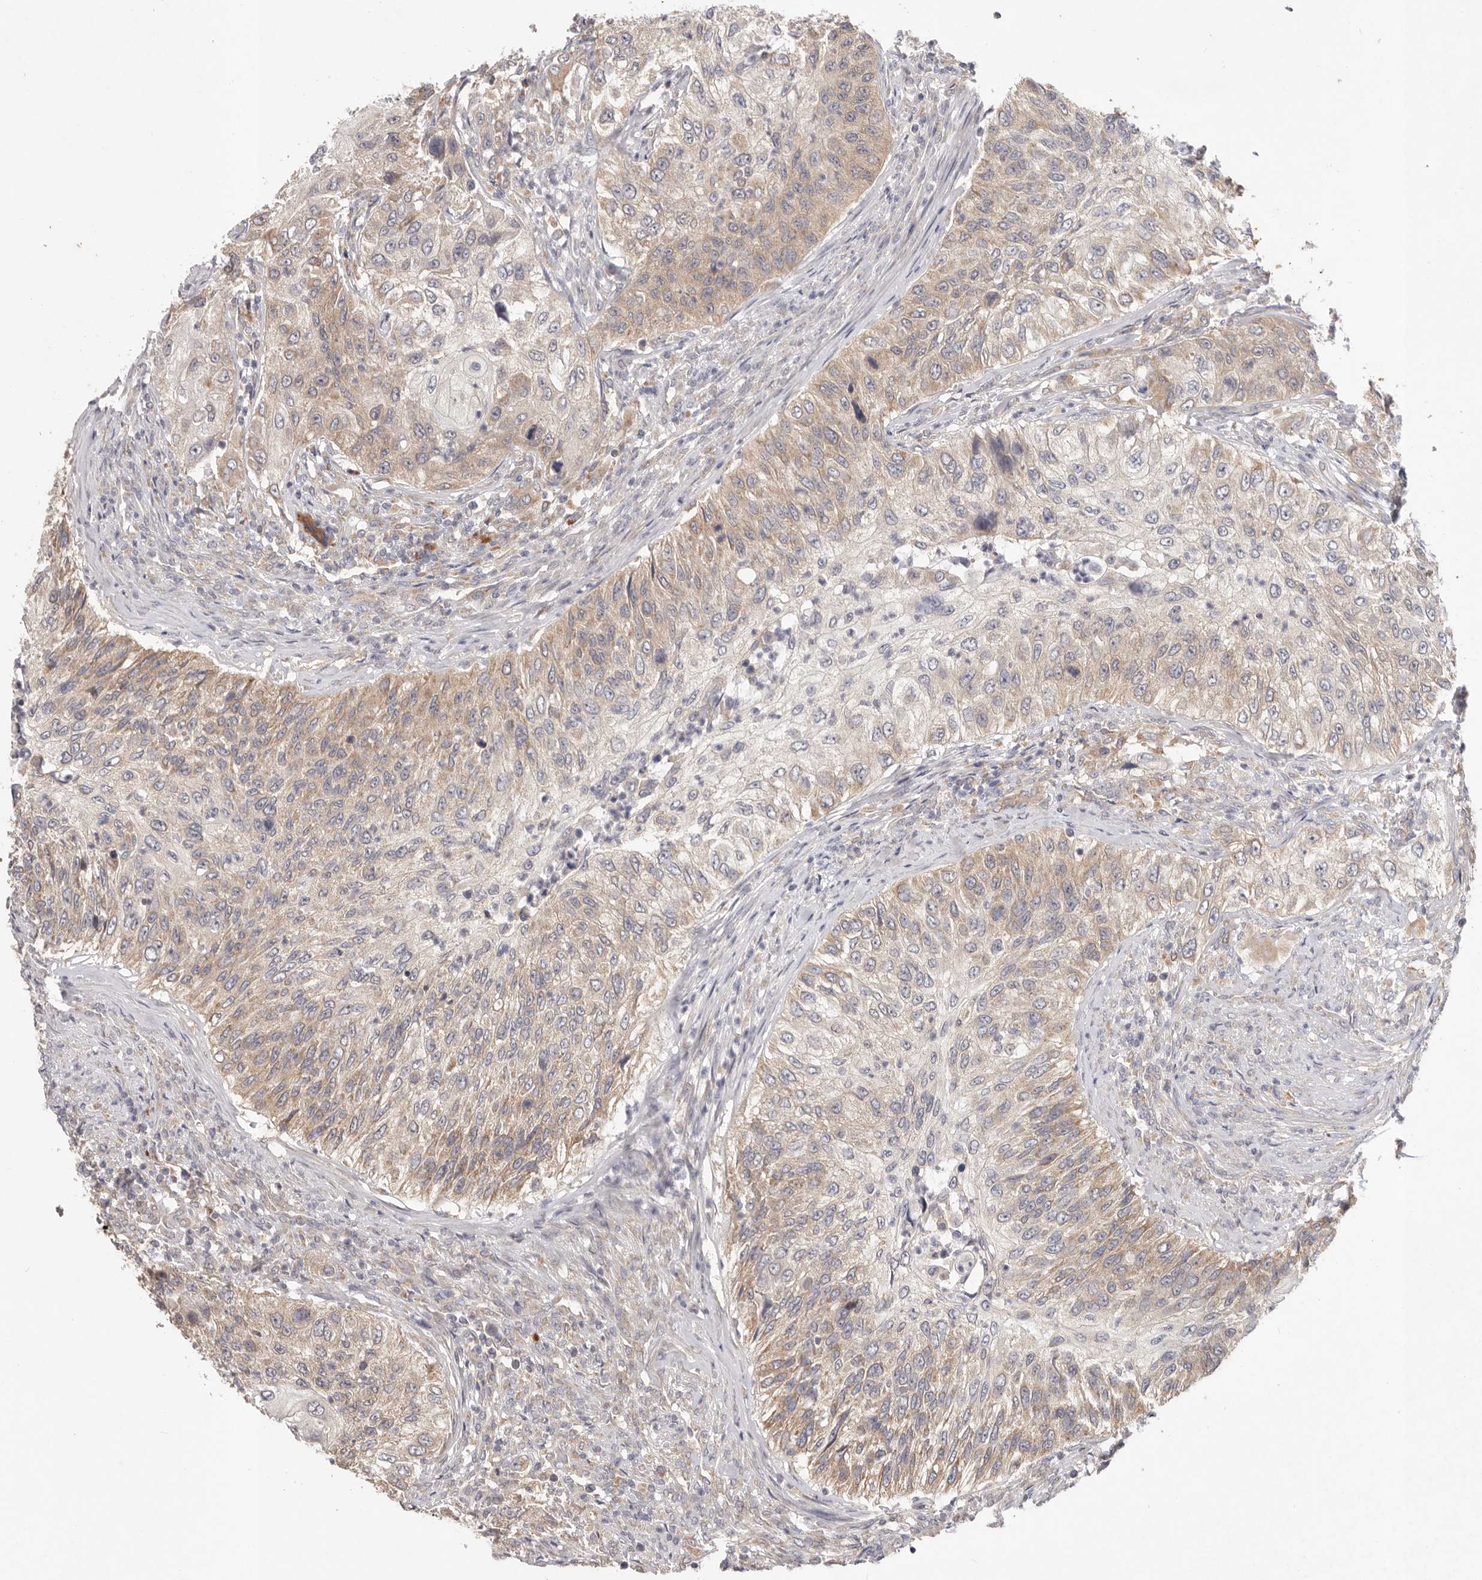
{"staining": {"intensity": "weak", "quantity": "25%-75%", "location": "cytoplasmic/membranous"}, "tissue": "urothelial cancer", "cell_type": "Tumor cells", "image_type": "cancer", "snomed": [{"axis": "morphology", "description": "Urothelial carcinoma, High grade"}, {"axis": "topography", "description": "Urinary bladder"}], "caption": "Weak cytoplasmic/membranous positivity is seen in about 25%-75% of tumor cells in urothelial cancer. (DAB = brown stain, brightfield microscopy at high magnification).", "gene": "WDR77", "patient": {"sex": "female", "age": 60}}